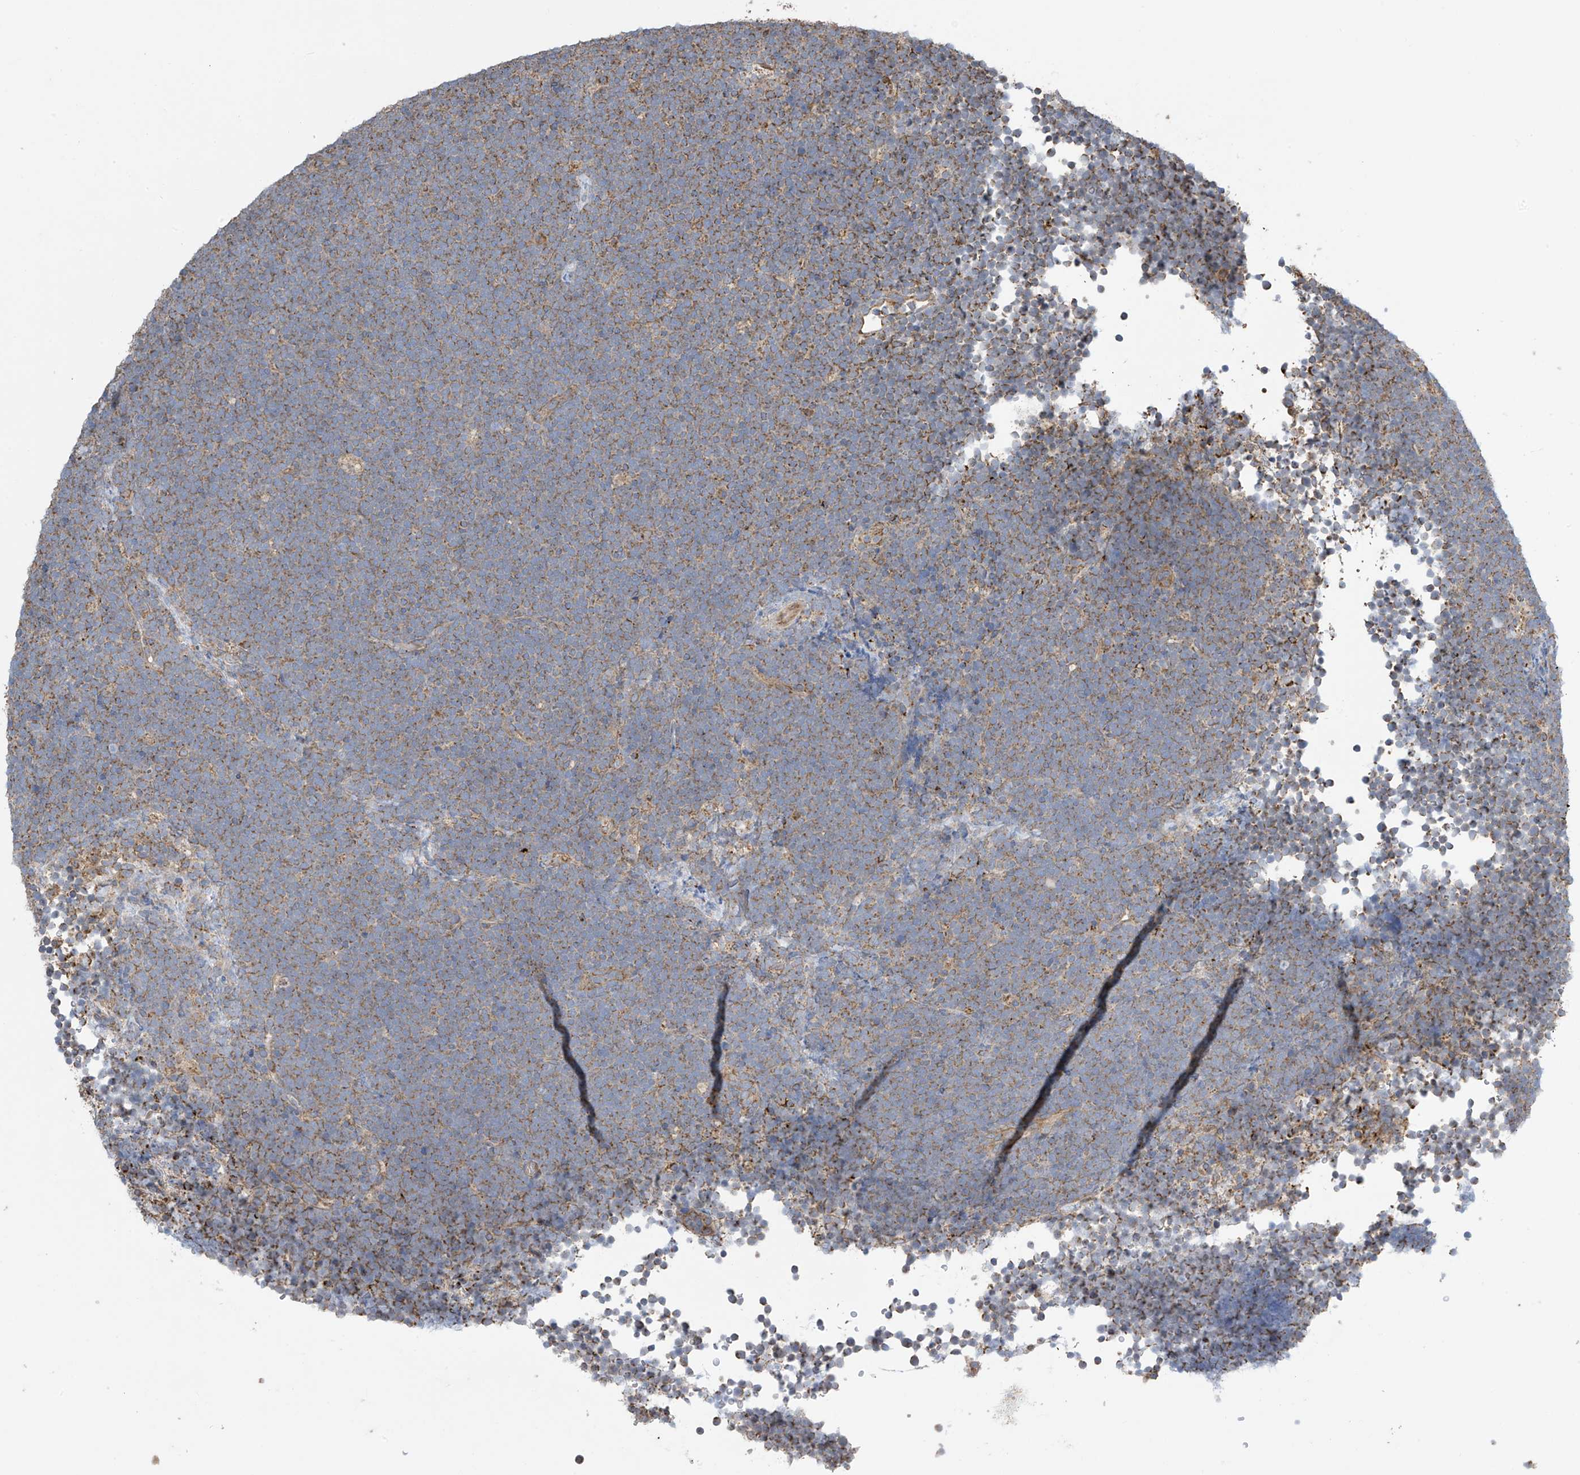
{"staining": {"intensity": "moderate", "quantity": "25%-75%", "location": "cytoplasmic/membranous"}, "tissue": "lymphoma", "cell_type": "Tumor cells", "image_type": "cancer", "snomed": [{"axis": "morphology", "description": "Malignant lymphoma, non-Hodgkin's type, High grade"}, {"axis": "topography", "description": "Lymph node"}], "caption": "High-grade malignant lymphoma, non-Hodgkin's type tissue exhibits moderate cytoplasmic/membranous expression in approximately 25%-75% of tumor cells", "gene": "PNPT1", "patient": {"sex": "male", "age": 13}}